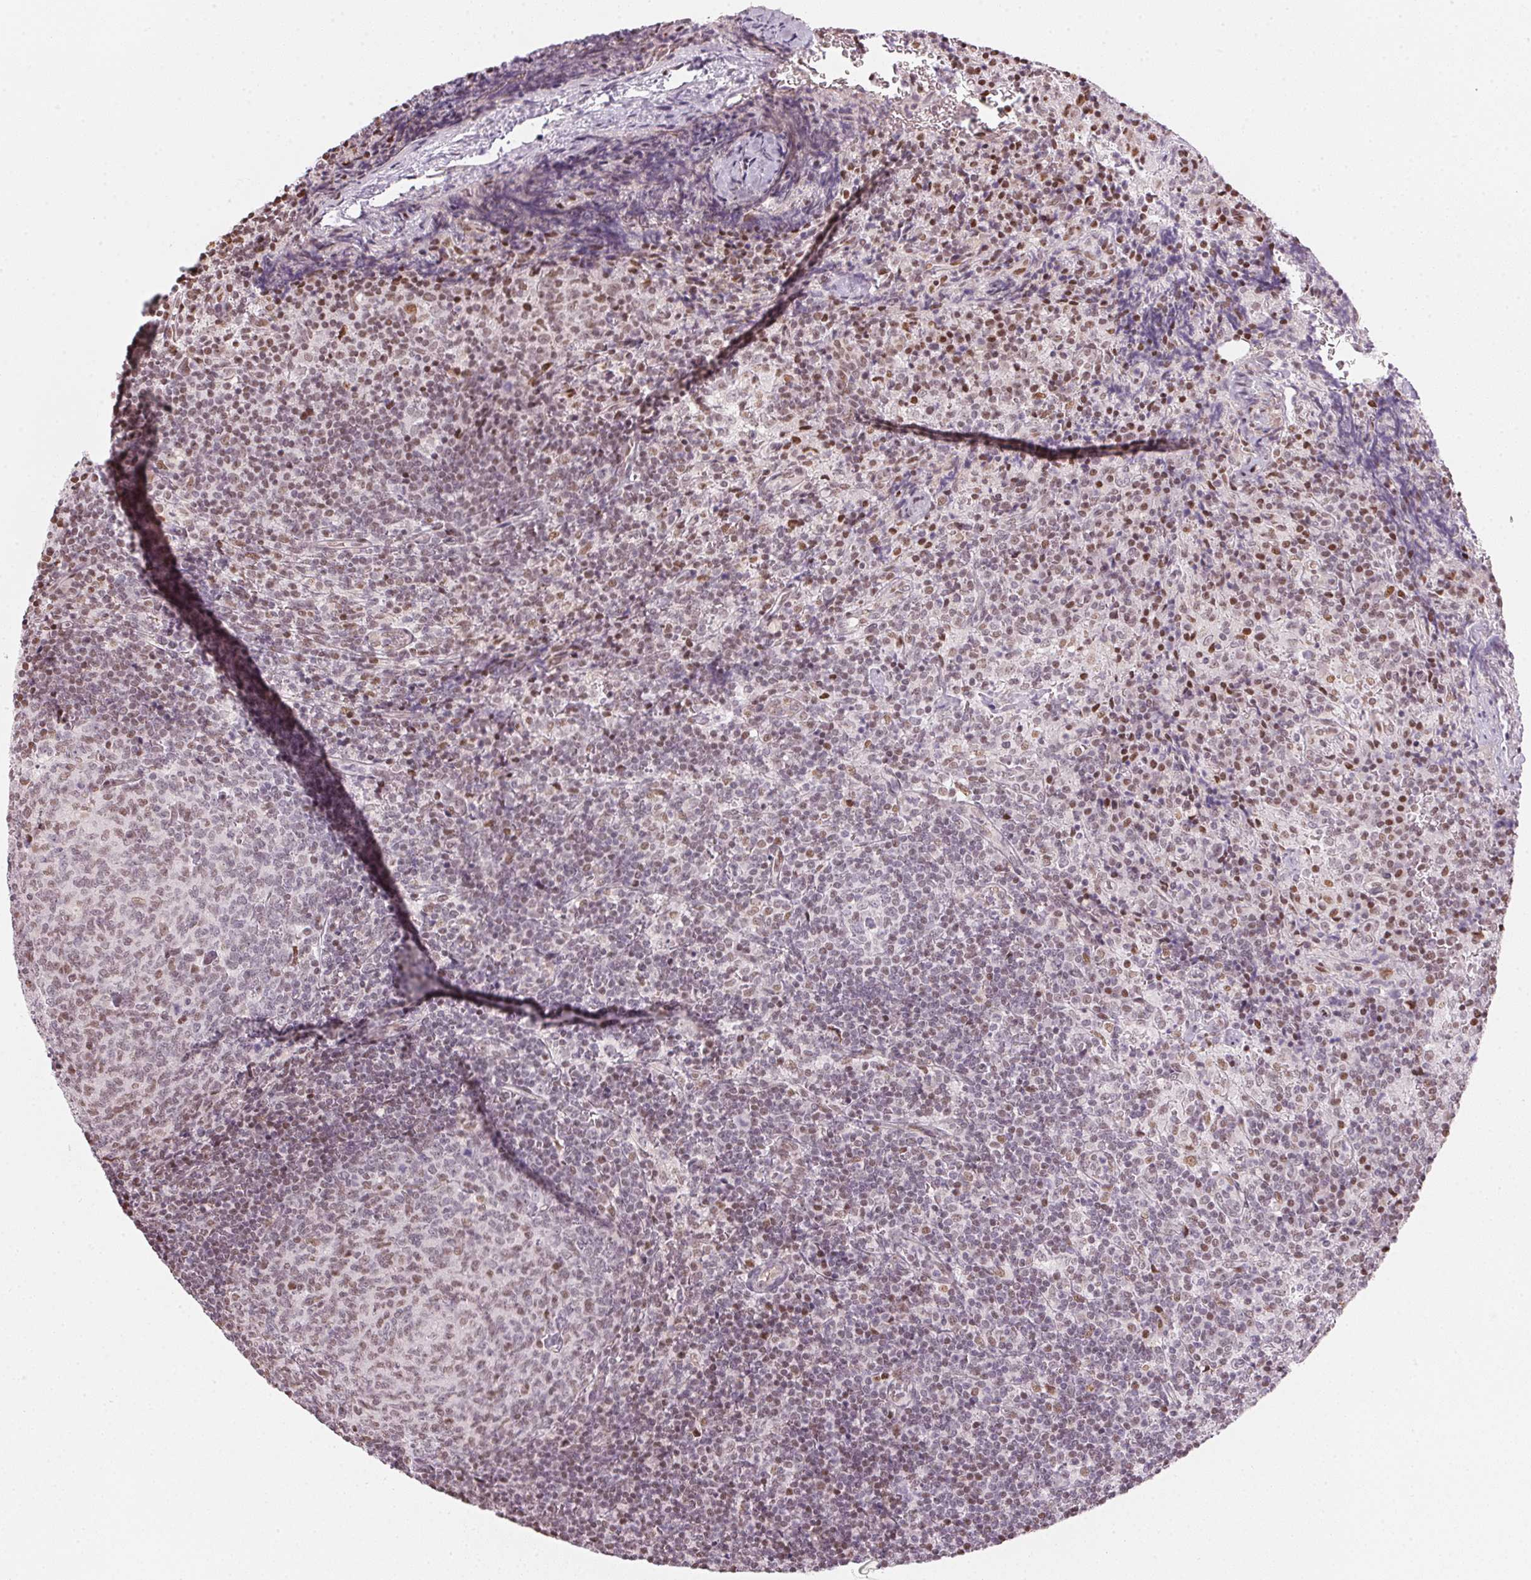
{"staining": {"intensity": "weak", "quantity": "25%-75%", "location": "nuclear"}, "tissue": "lymph node", "cell_type": "Germinal center cells", "image_type": "normal", "snomed": [{"axis": "morphology", "description": "Normal tissue, NOS"}, {"axis": "topography", "description": "Lymph node"}], "caption": "This is a photomicrograph of immunohistochemistry (IHC) staining of normal lymph node, which shows weak positivity in the nuclear of germinal center cells.", "gene": "KAT6A", "patient": {"sex": "male", "age": 67}}